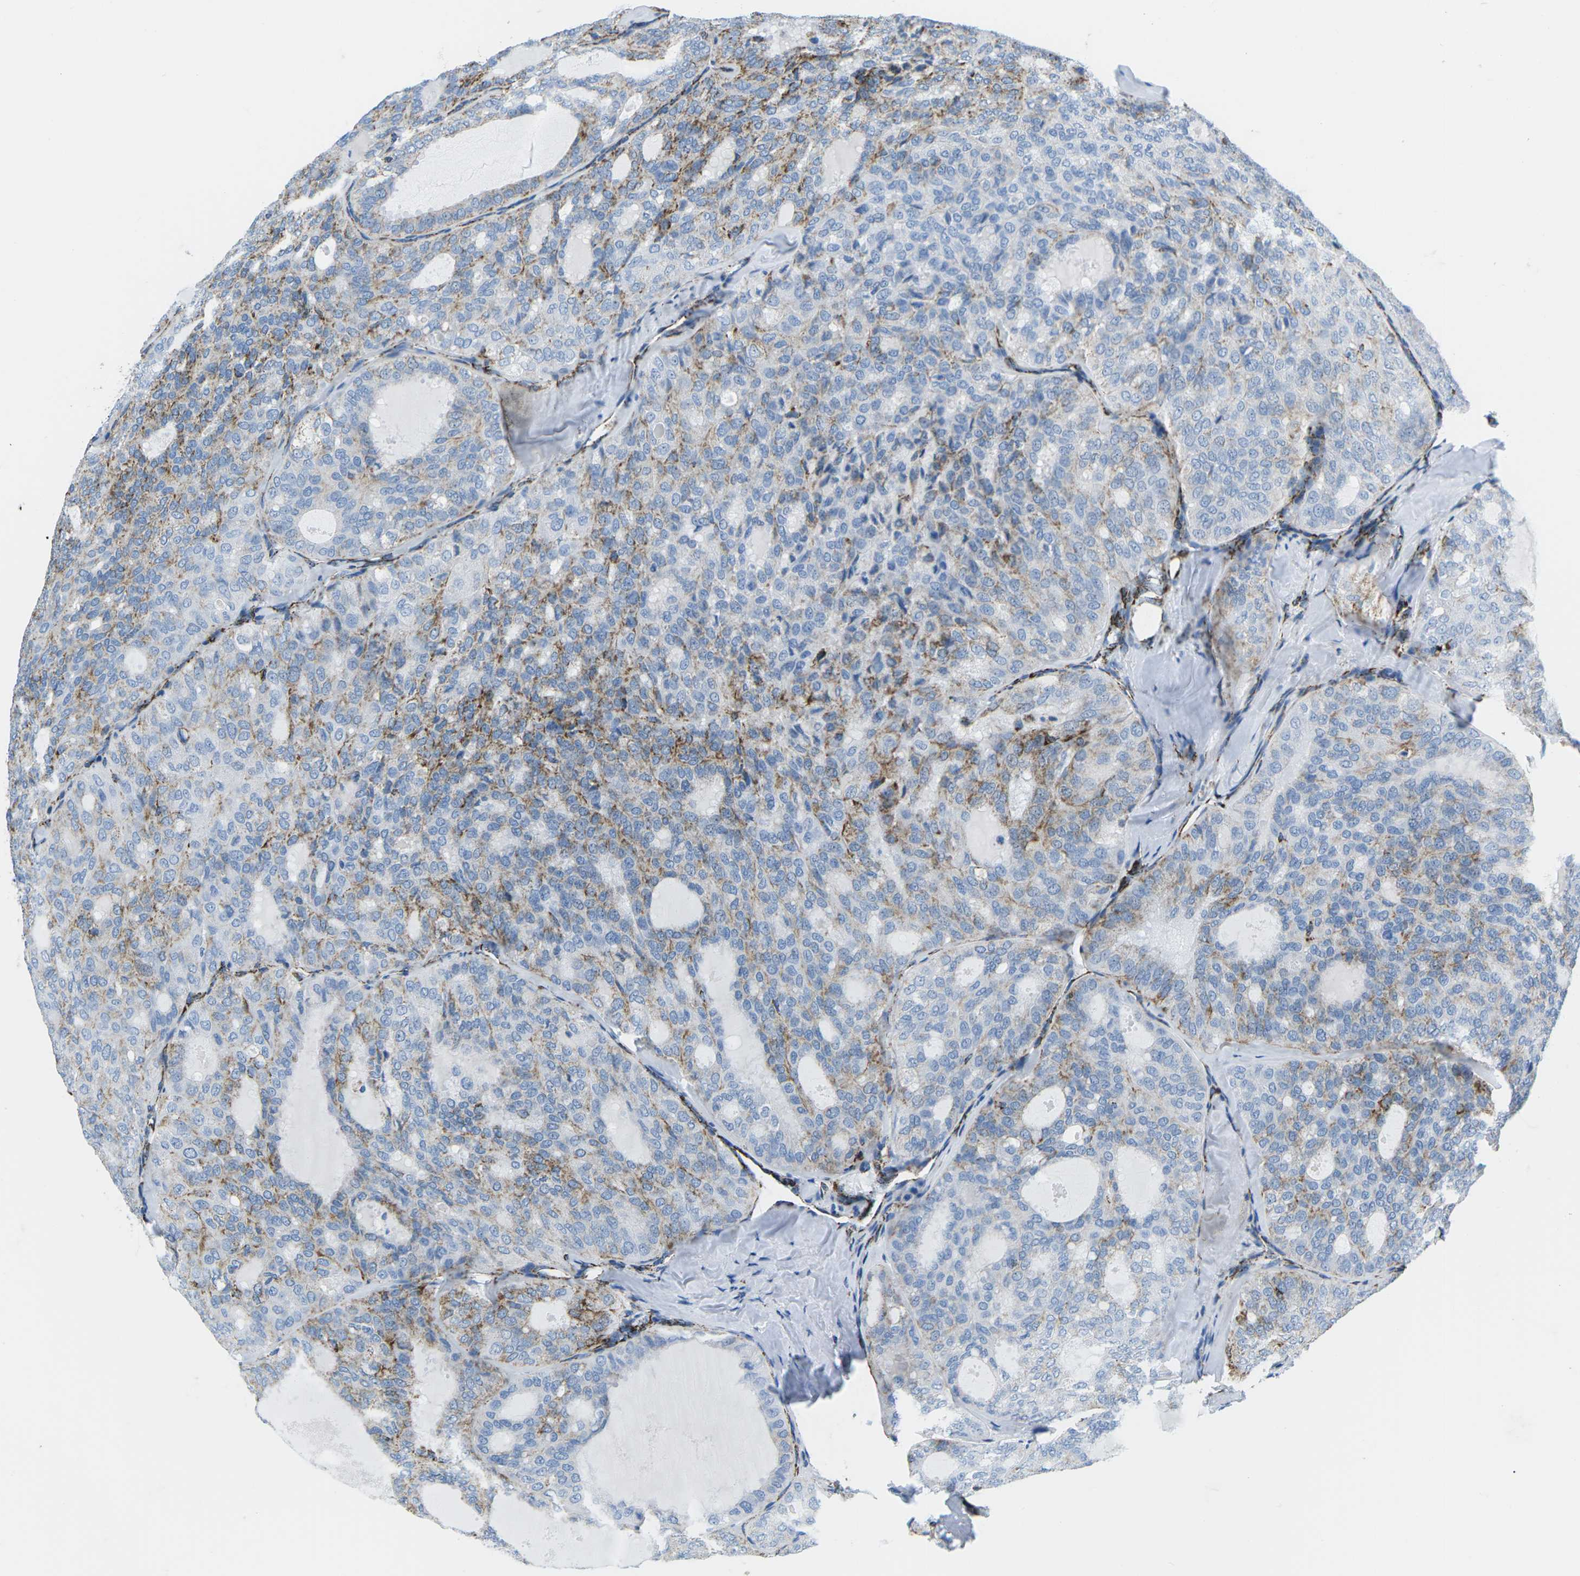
{"staining": {"intensity": "weak", "quantity": "<25%", "location": "cytoplasmic/membranous"}, "tissue": "thyroid cancer", "cell_type": "Tumor cells", "image_type": "cancer", "snomed": [{"axis": "morphology", "description": "Follicular adenoma carcinoma, NOS"}, {"axis": "topography", "description": "Thyroid gland"}], "caption": "IHC photomicrograph of thyroid follicular adenoma carcinoma stained for a protein (brown), which reveals no positivity in tumor cells.", "gene": "COX6C", "patient": {"sex": "male", "age": 75}}